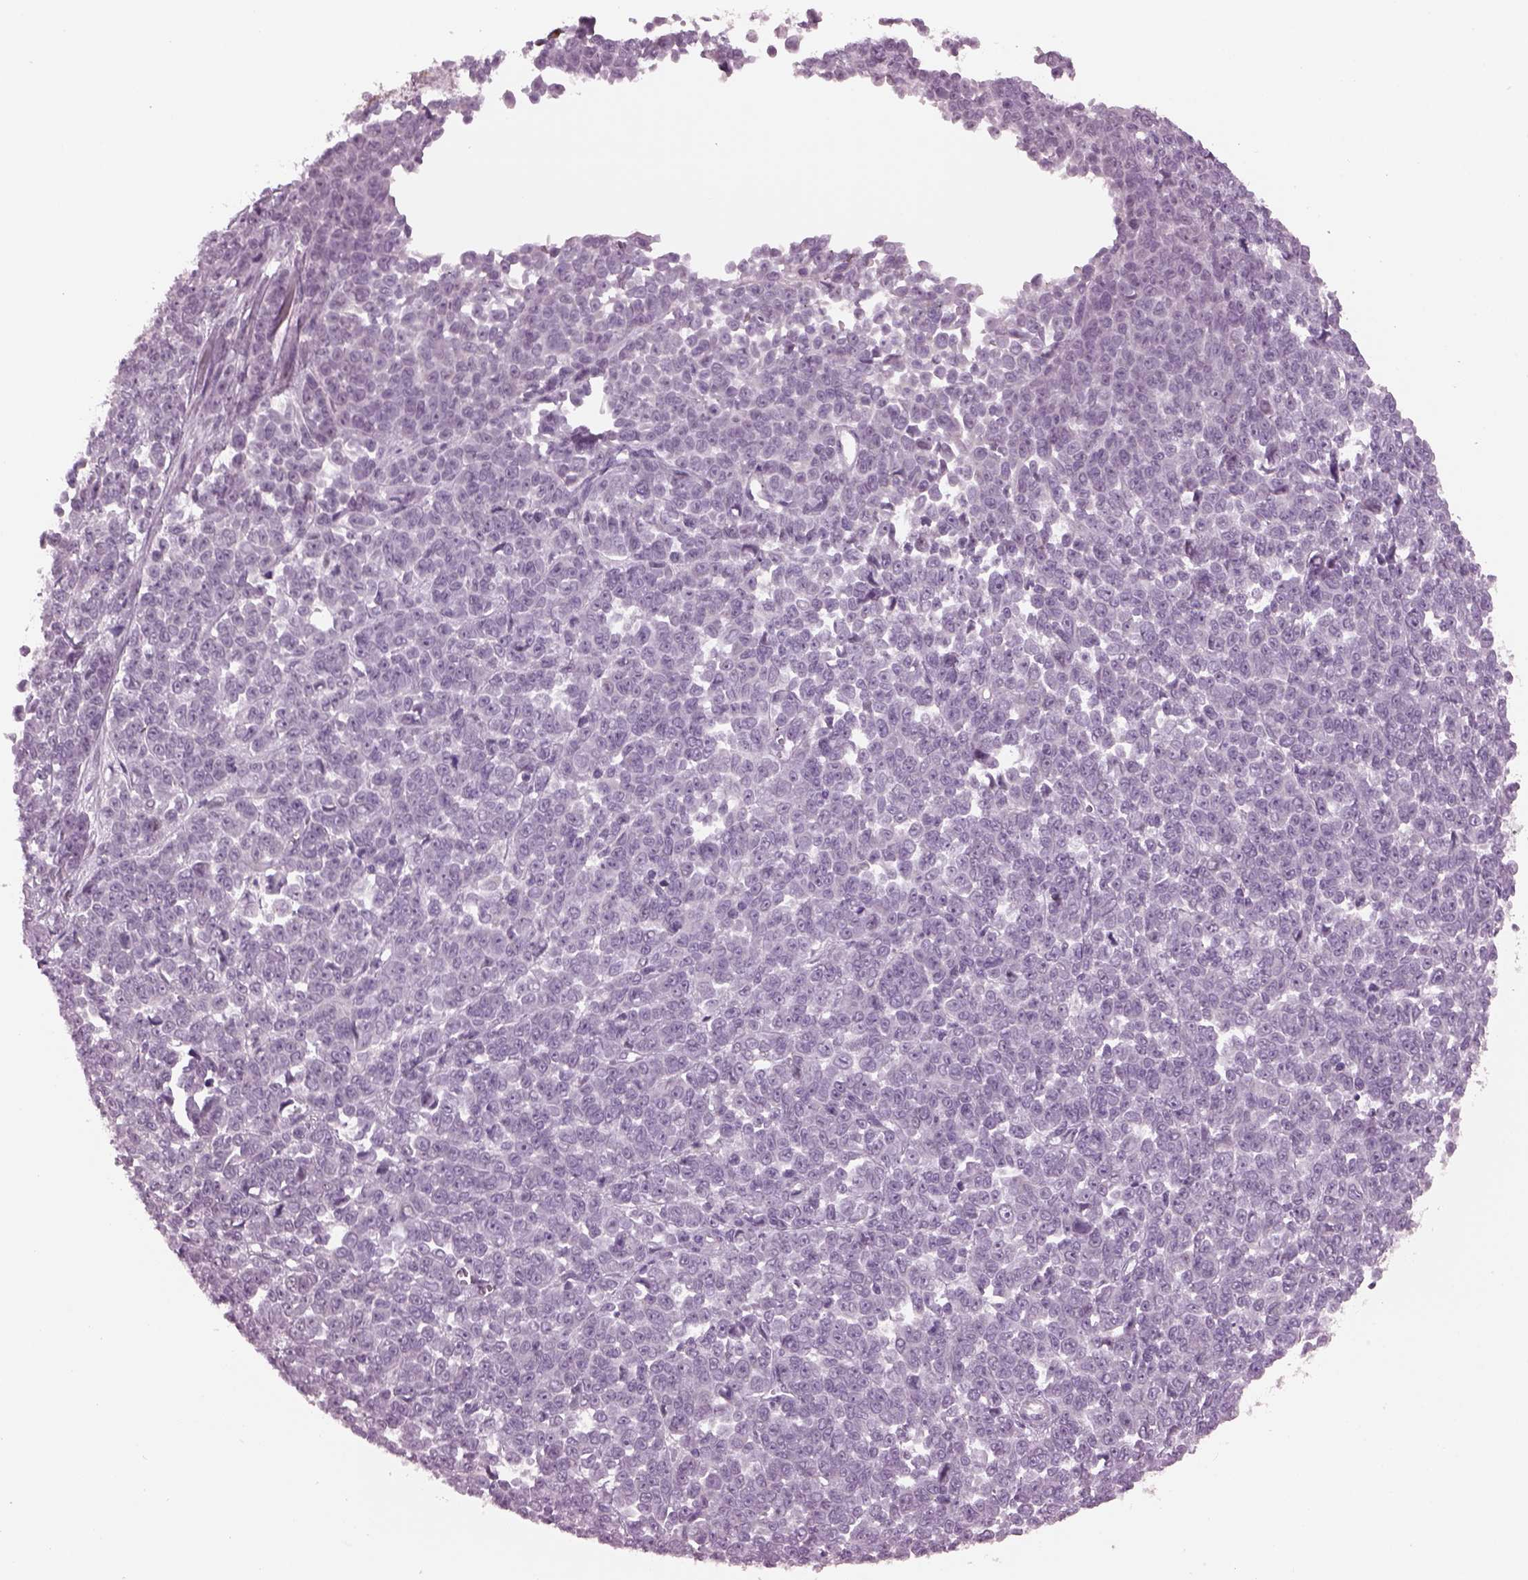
{"staining": {"intensity": "negative", "quantity": "none", "location": "none"}, "tissue": "melanoma", "cell_type": "Tumor cells", "image_type": "cancer", "snomed": [{"axis": "morphology", "description": "Malignant melanoma, NOS"}, {"axis": "topography", "description": "Skin"}], "caption": "High magnification brightfield microscopy of melanoma stained with DAB (3,3'-diaminobenzidine) (brown) and counterstained with hematoxylin (blue): tumor cells show no significant staining.", "gene": "CYLC1", "patient": {"sex": "female", "age": 95}}